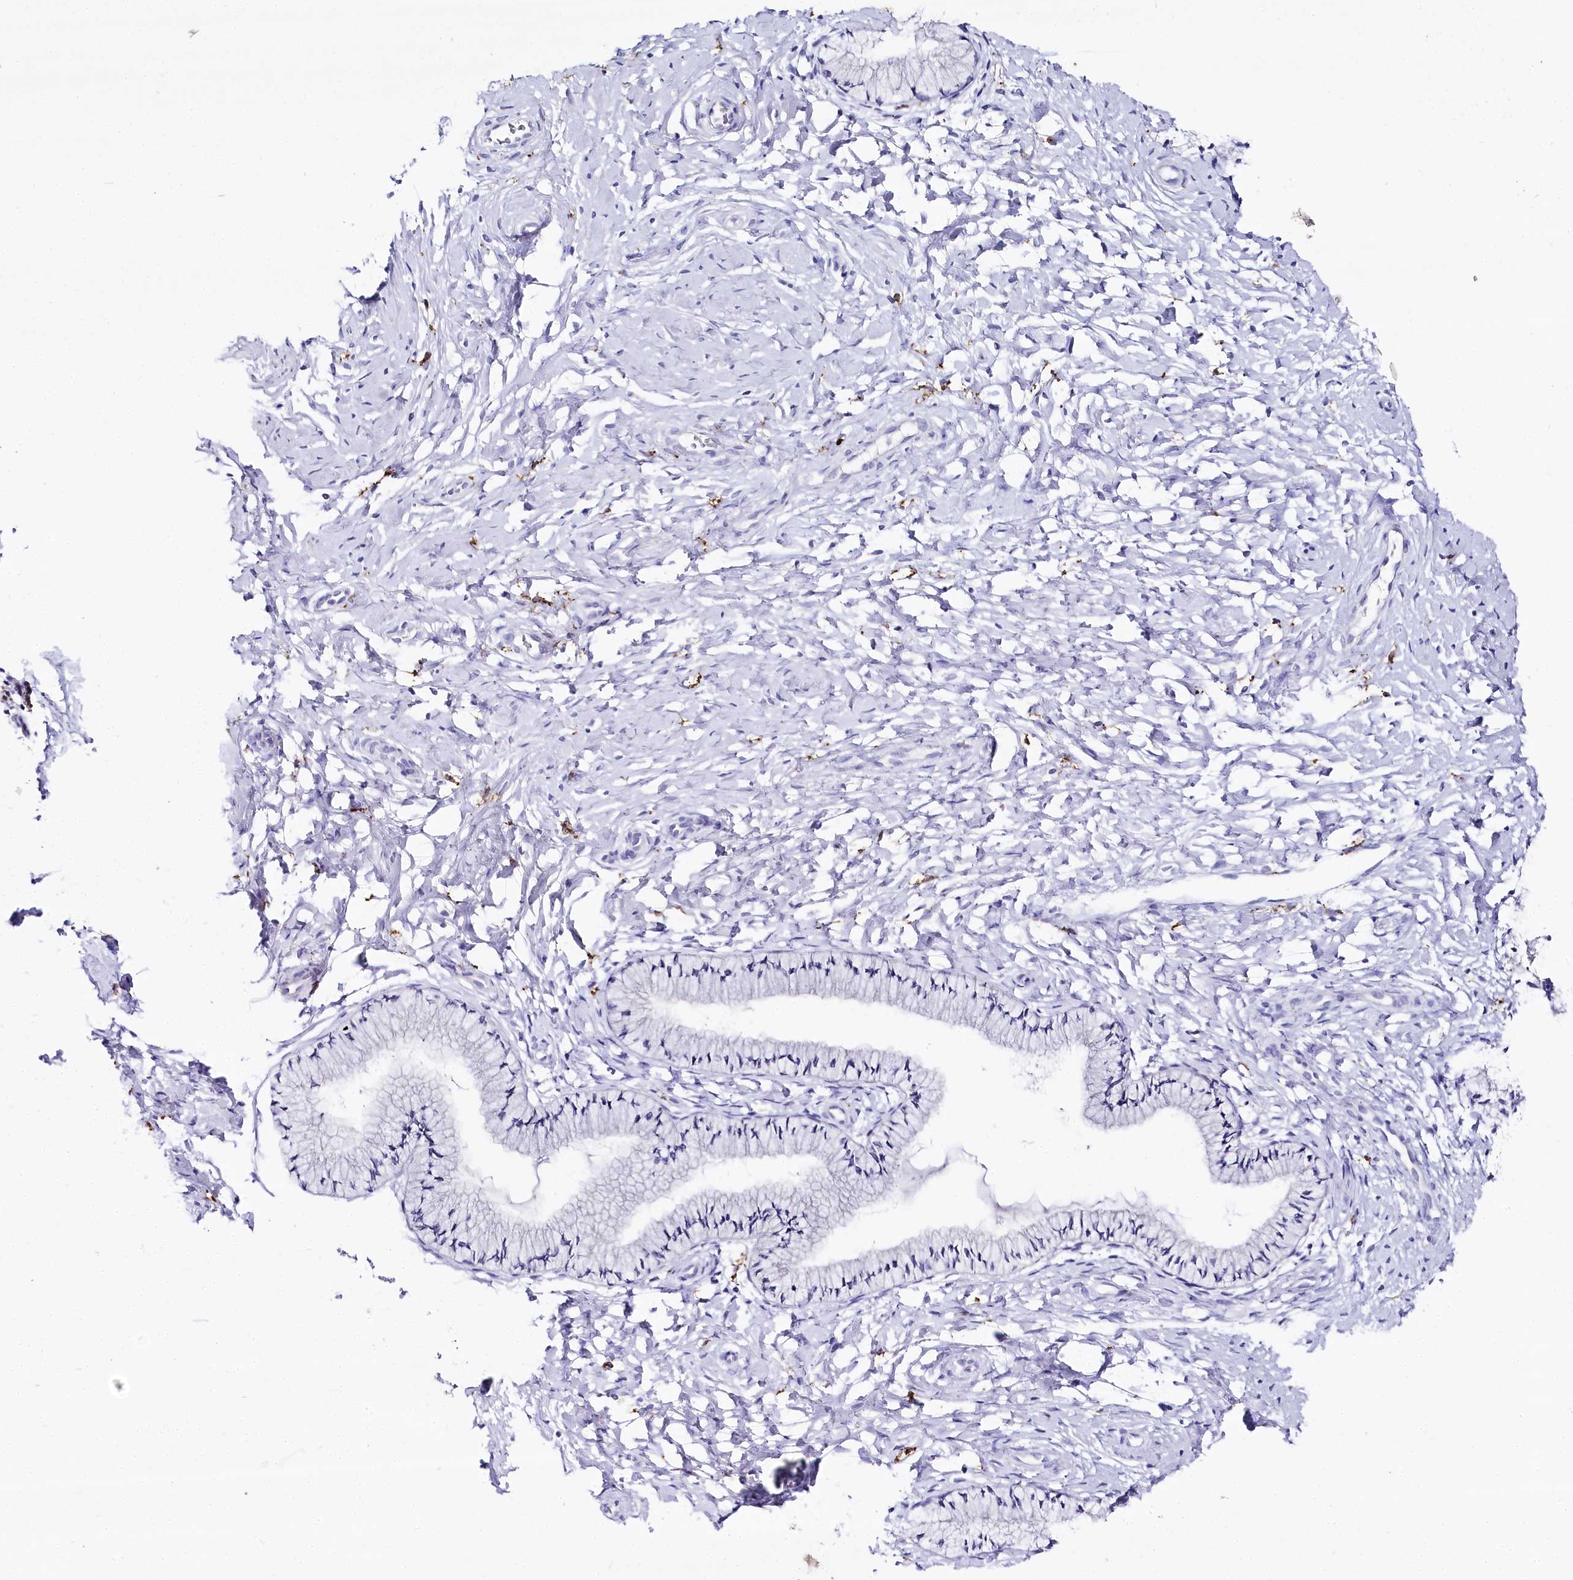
{"staining": {"intensity": "negative", "quantity": "none", "location": "none"}, "tissue": "cervix", "cell_type": "Glandular cells", "image_type": "normal", "snomed": [{"axis": "morphology", "description": "Normal tissue, NOS"}, {"axis": "topography", "description": "Cervix"}], "caption": "The micrograph reveals no staining of glandular cells in normal cervix.", "gene": "CLEC4M", "patient": {"sex": "female", "age": 33}}